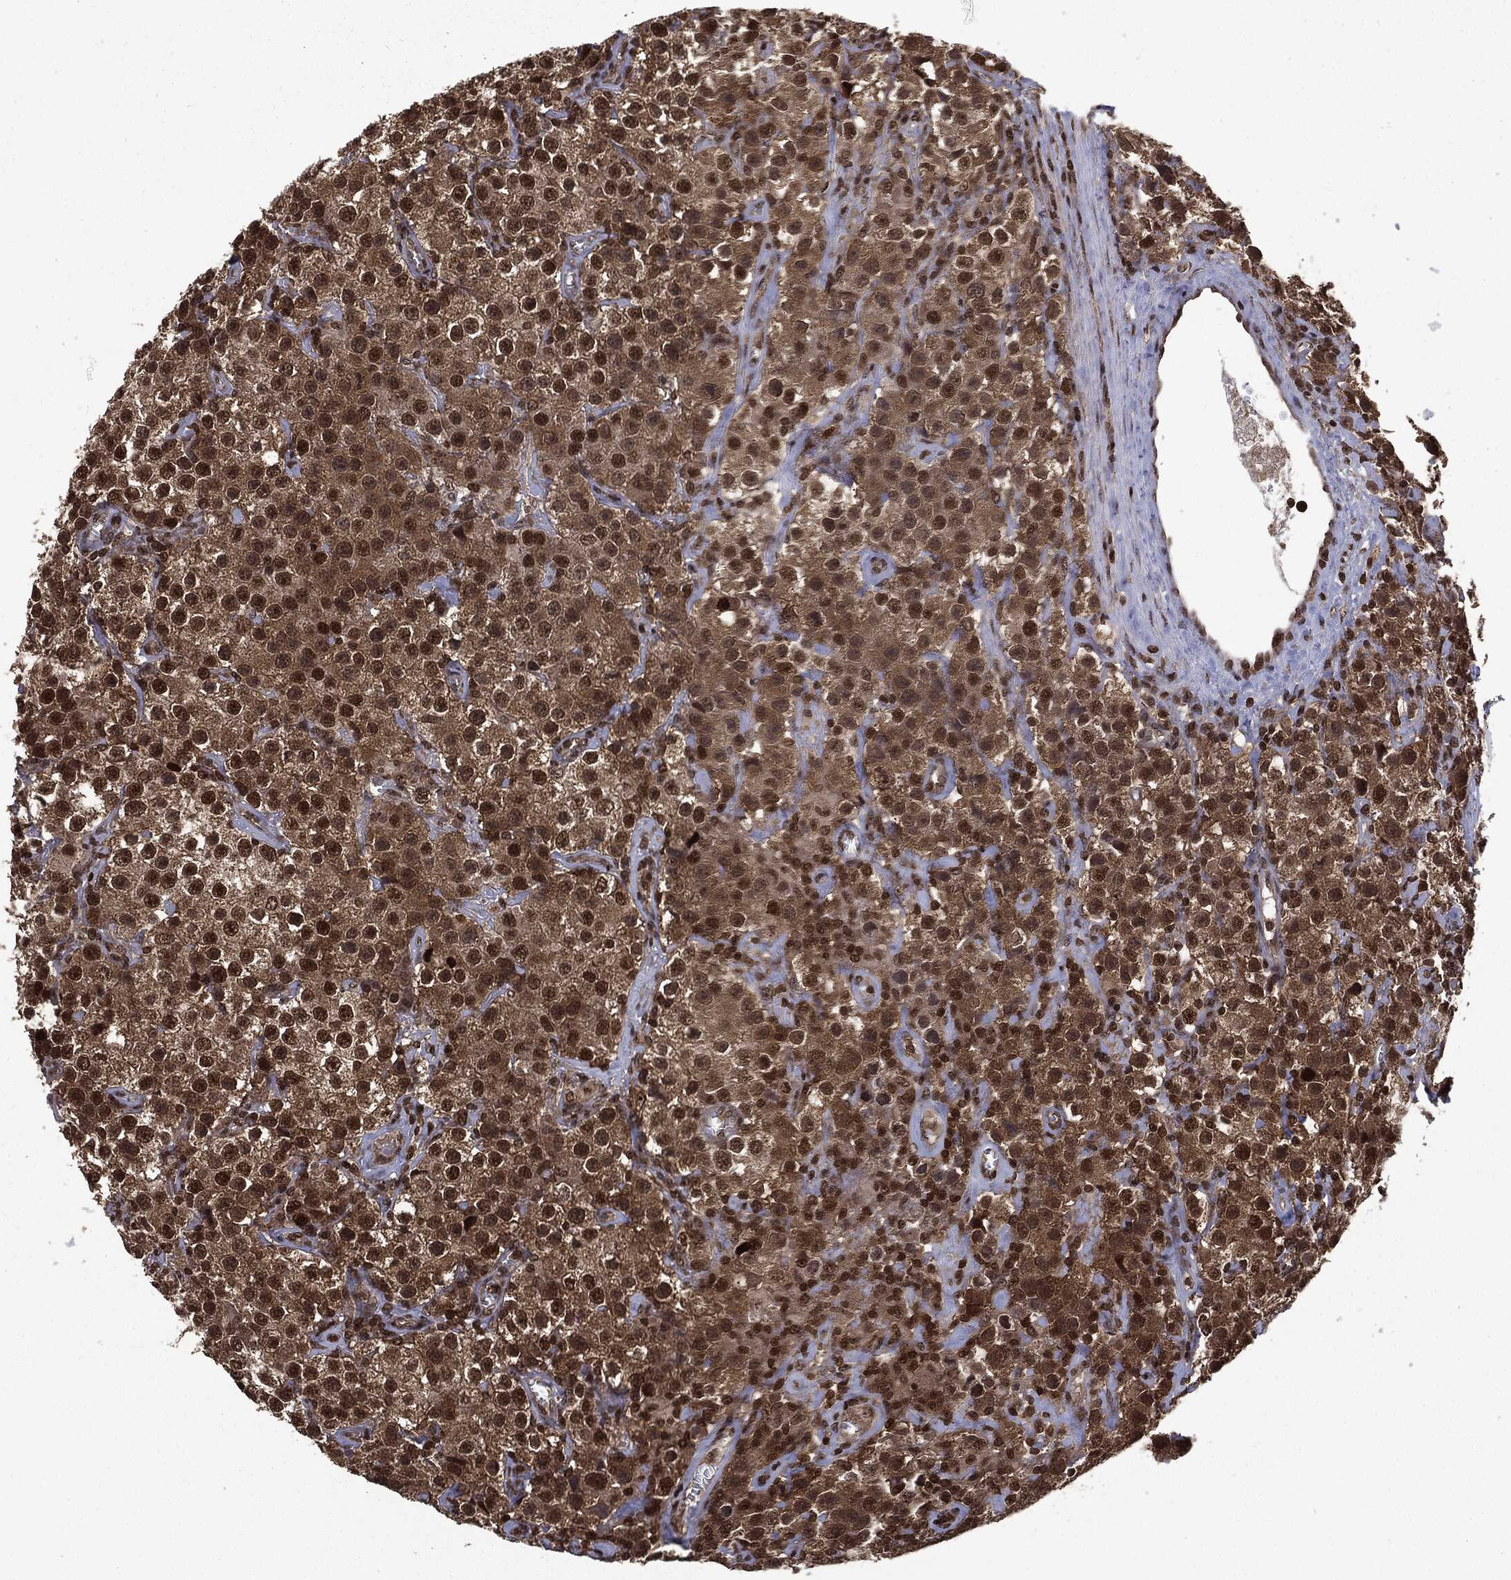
{"staining": {"intensity": "strong", "quantity": "25%-75%", "location": "nuclear"}, "tissue": "testis cancer", "cell_type": "Tumor cells", "image_type": "cancer", "snomed": [{"axis": "morphology", "description": "Seminoma, NOS"}, {"axis": "topography", "description": "Testis"}], "caption": "Protein expression analysis of testis cancer (seminoma) demonstrates strong nuclear positivity in approximately 25%-75% of tumor cells.", "gene": "CTDP1", "patient": {"sex": "male", "age": 52}}